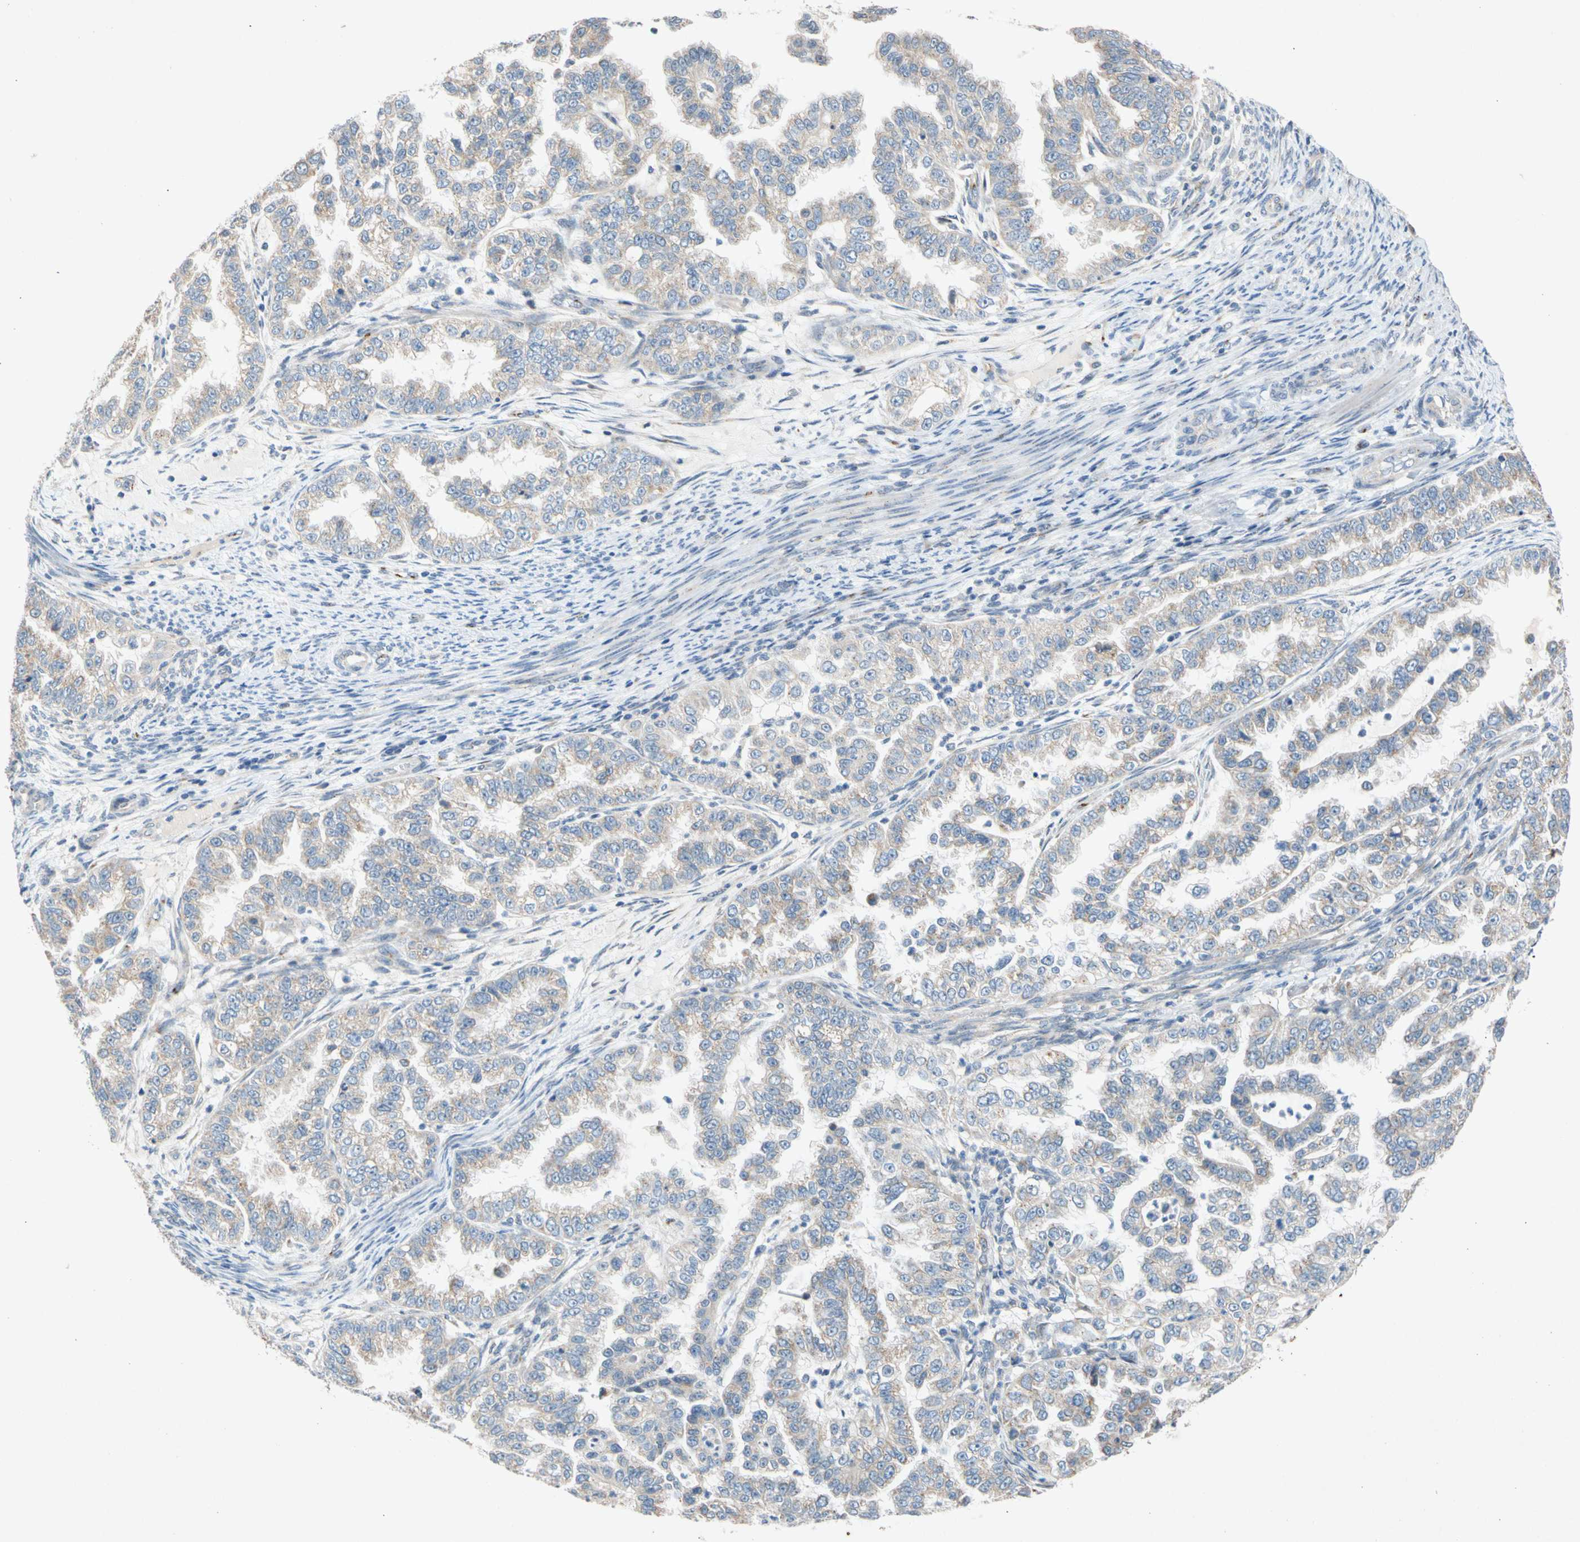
{"staining": {"intensity": "weak", "quantity": ">75%", "location": "cytoplasmic/membranous"}, "tissue": "endometrial cancer", "cell_type": "Tumor cells", "image_type": "cancer", "snomed": [{"axis": "morphology", "description": "Adenocarcinoma, NOS"}, {"axis": "topography", "description": "Endometrium"}], "caption": "A brown stain highlights weak cytoplasmic/membranous staining of a protein in endometrial cancer (adenocarcinoma) tumor cells.", "gene": "GASK1B", "patient": {"sex": "female", "age": 85}}